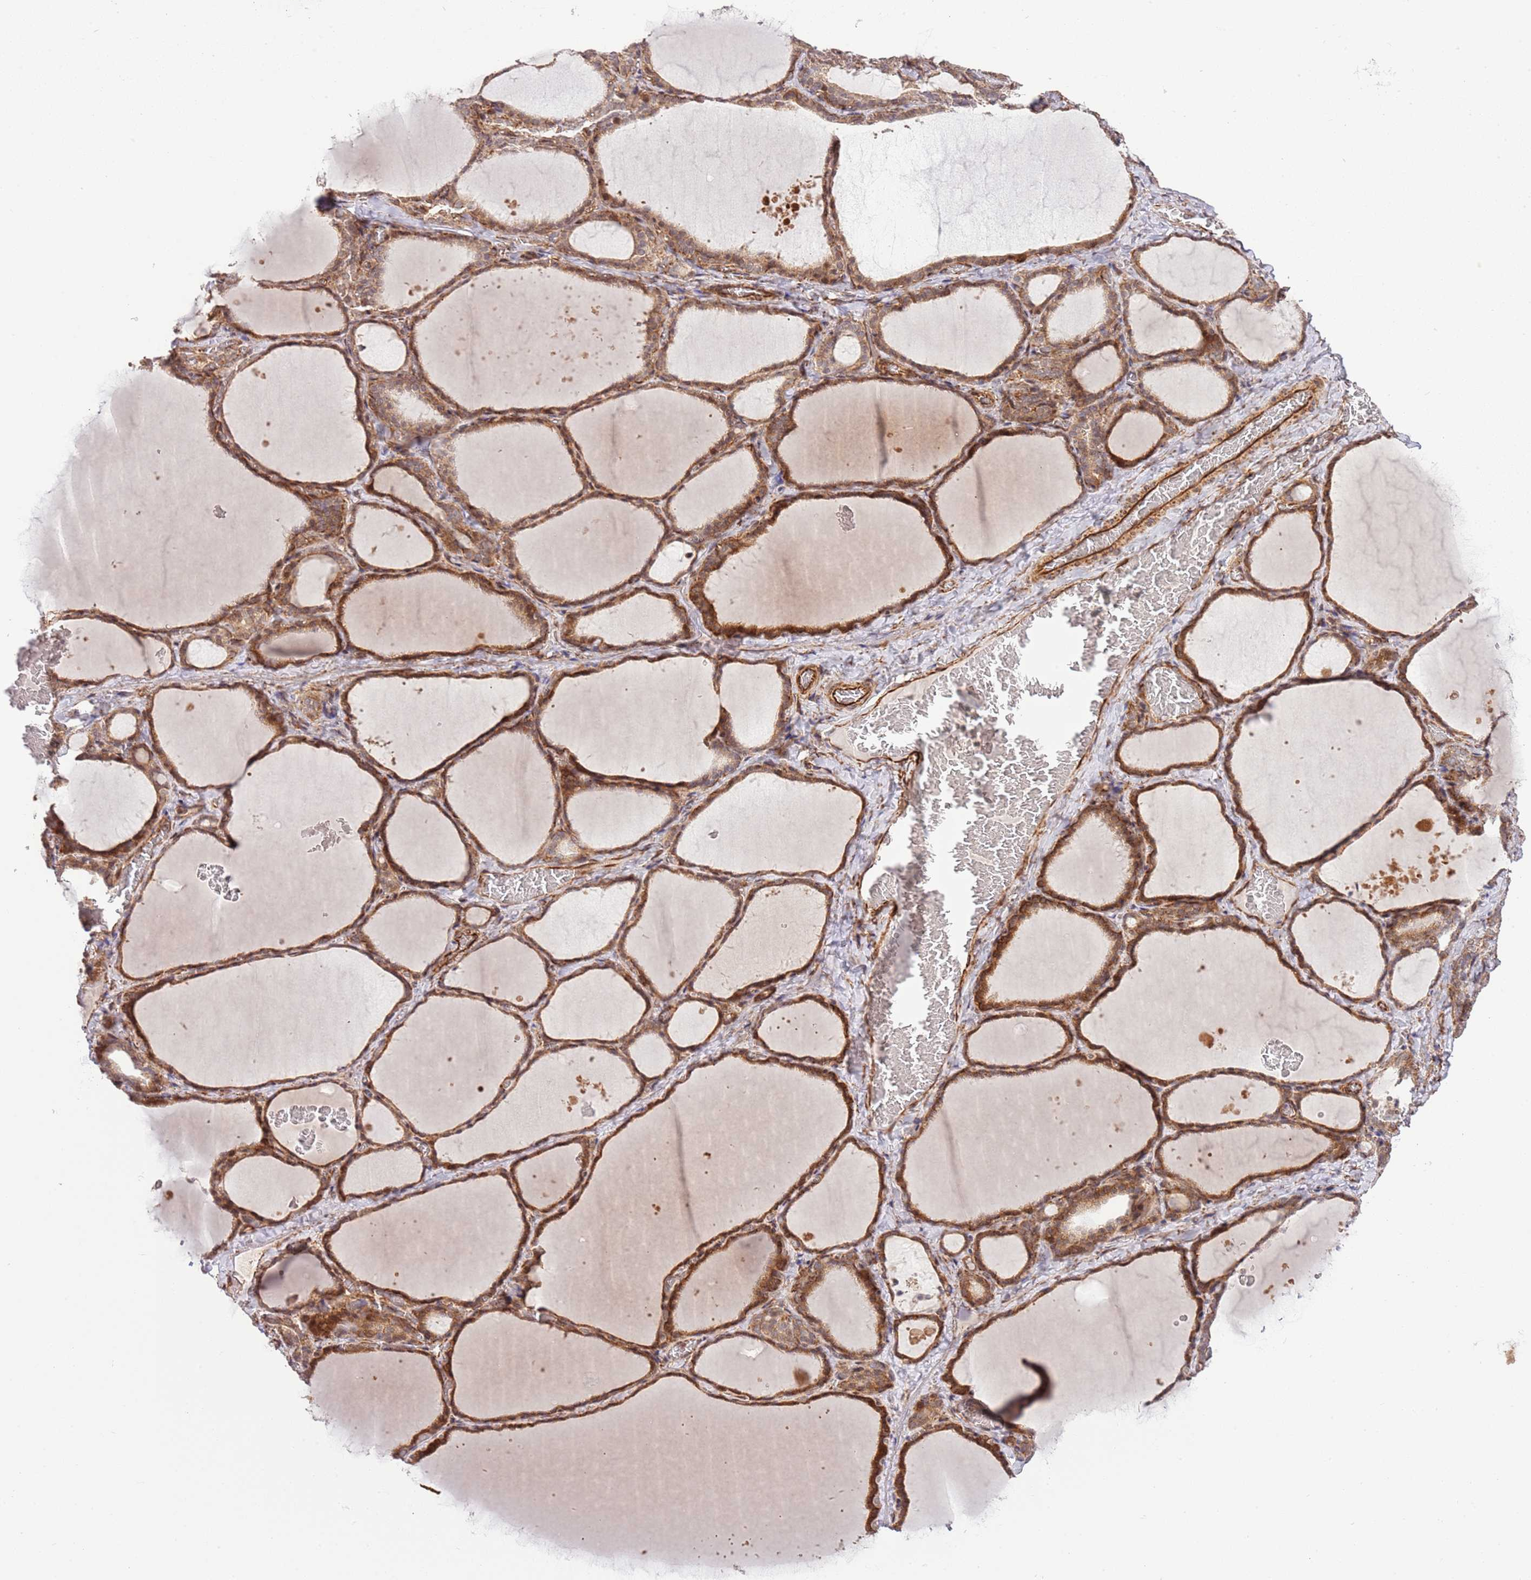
{"staining": {"intensity": "moderate", "quantity": ">75%", "location": "cytoplasmic/membranous,nuclear"}, "tissue": "thyroid gland", "cell_type": "Glandular cells", "image_type": "normal", "snomed": [{"axis": "morphology", "description": "Normal tissue, NOS"}, {"axis": "topography", "description": "Thyroid gland"}], "caption": "High-power microscopy captured an IHC image of normal thyroid gland, revealing moderate cytoplasmic/membranous,nuclear positivity in approximately >75% of glandular cells.", "gene": "NEK3", "patient": {"sex": "female", "age": 39}}